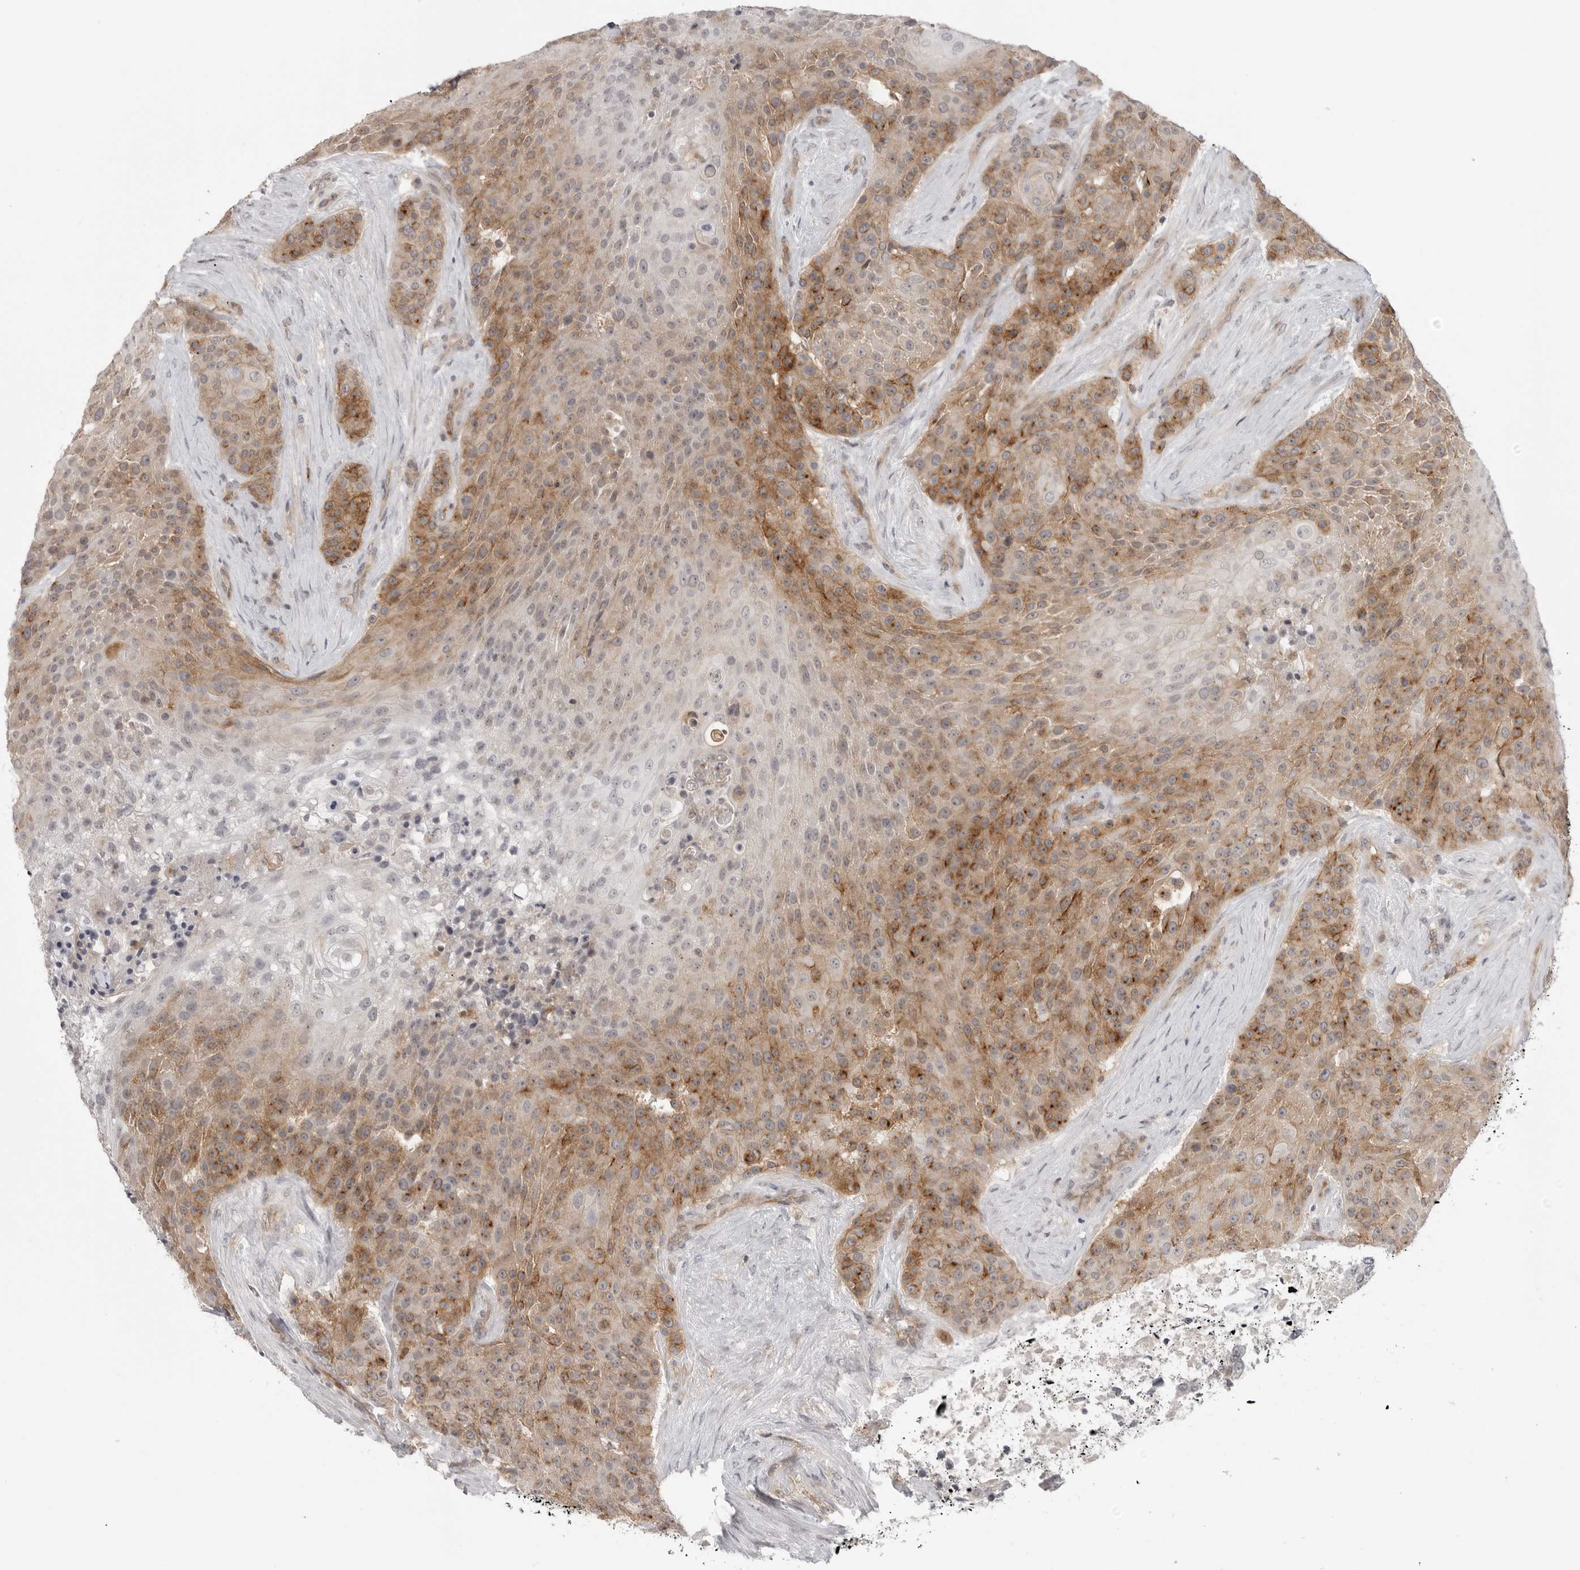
{"staining": {"intensity": "moderate", "quantity": ">75%", "location": "cytoplasmic/membranous"}, "tissue": "urothelial cancer", "cell_type": "Tumor cells", "image_type": "cancer", "snomed": [{"axis": "morphology", "description": "Urothelial carcinoma, High grade"}, {"axis": "topography", "description": "Urinary bladder"}], "caption": "Immunohistochemical staining of urothelial cancer demonstrates medium levels of moderate cytoplasmic/membranous expression in approximately >75% of tumor cells.", "gene": "IFNGR1", "patient": {"sex": "female", "age": 63}}